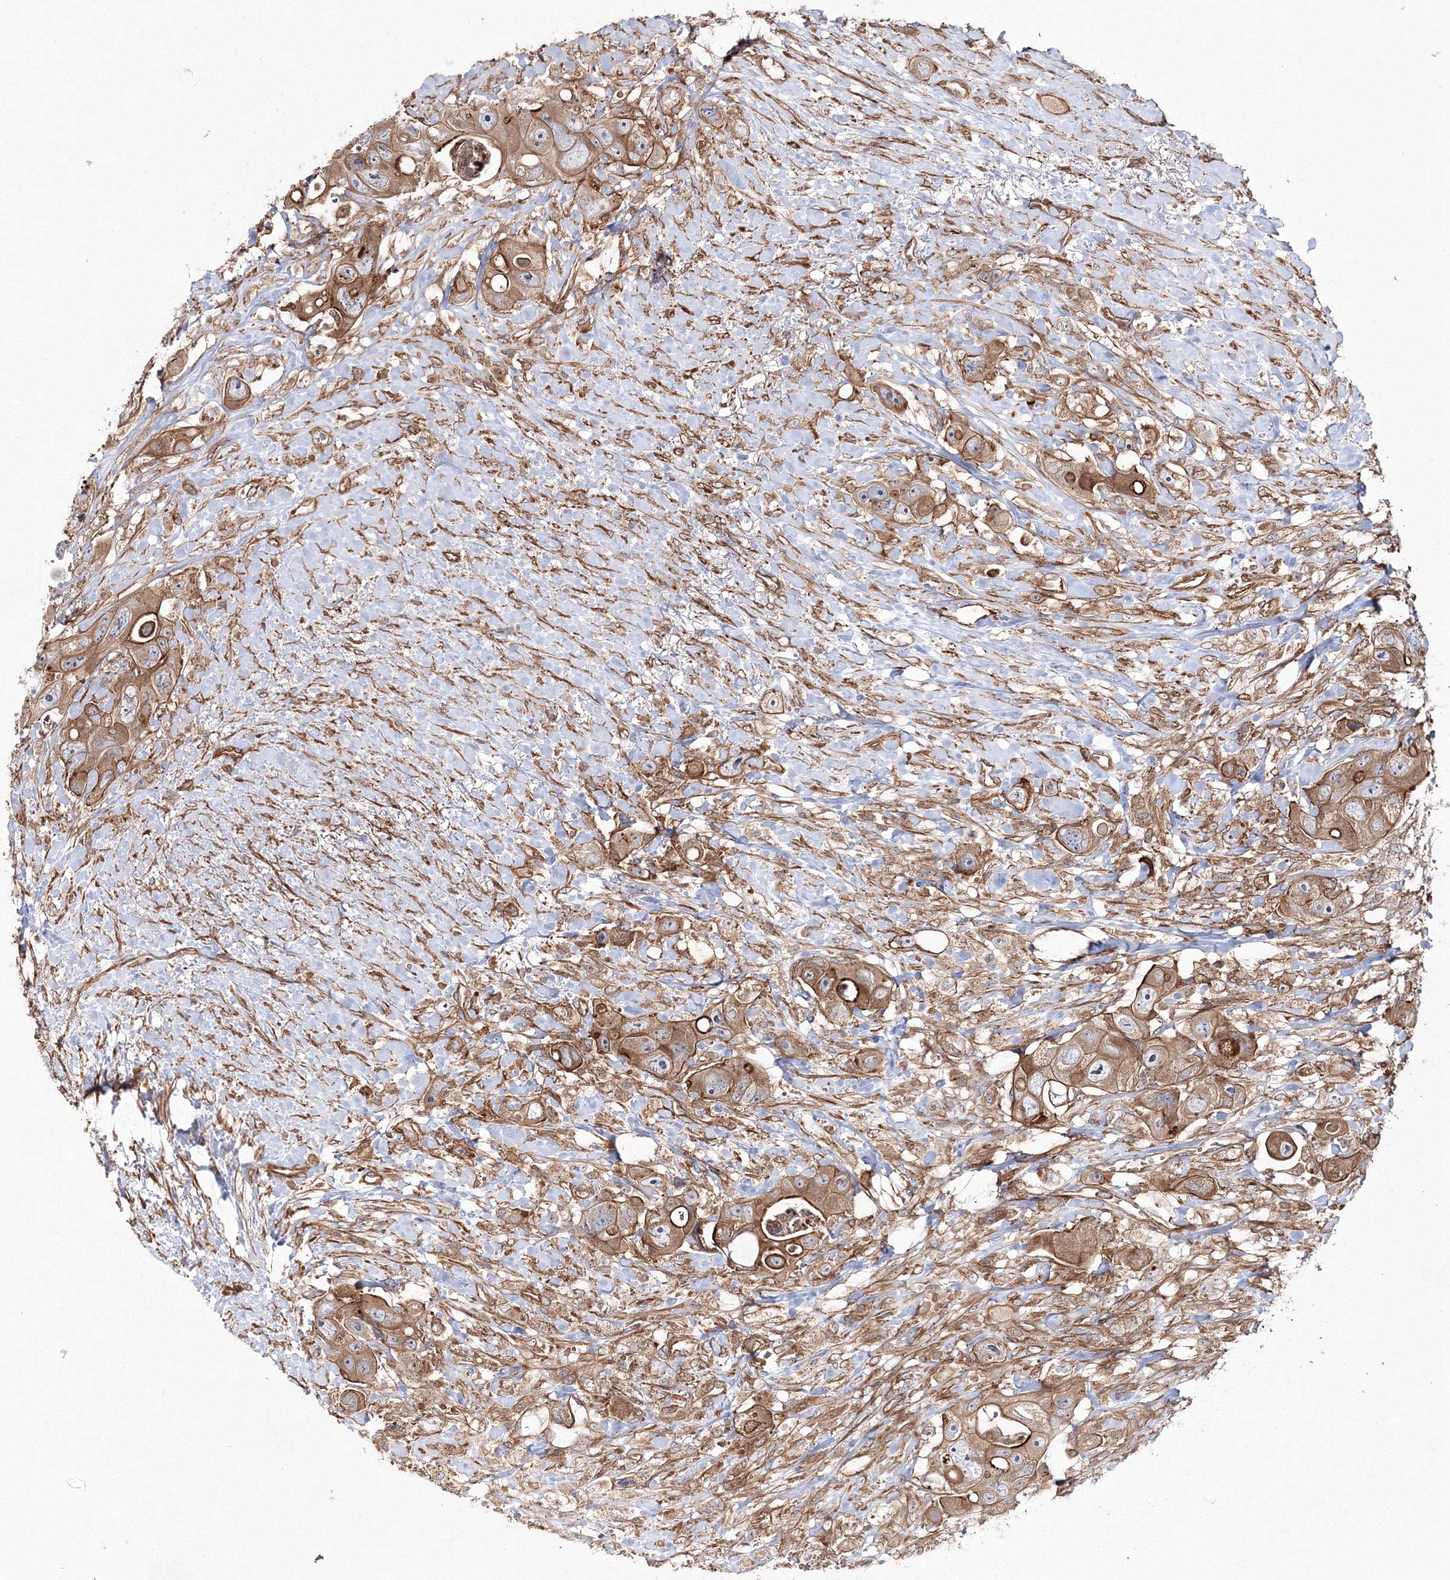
{"staining": {"intensity": "moderate", "quantity": ">75%", "location": "cytoplasmic/membranous"}, "tissue": "colorectal cancer", "cell_type": "Tumor cells", "image_type": "cancer", "snomed": [{"axis": "morphology", "description": "Adenocarcinoma, NOS"}, {"axis": "topography", "description": "Colon"}], "caption": "A micrograph of adenocarcinoma (colorectal) stained for a protein reveals moderate cytoplasmic/membranous brown staining in tumor cells.", "gene": "EXOC6", "patient": {"sex": "female", "age": 46}}